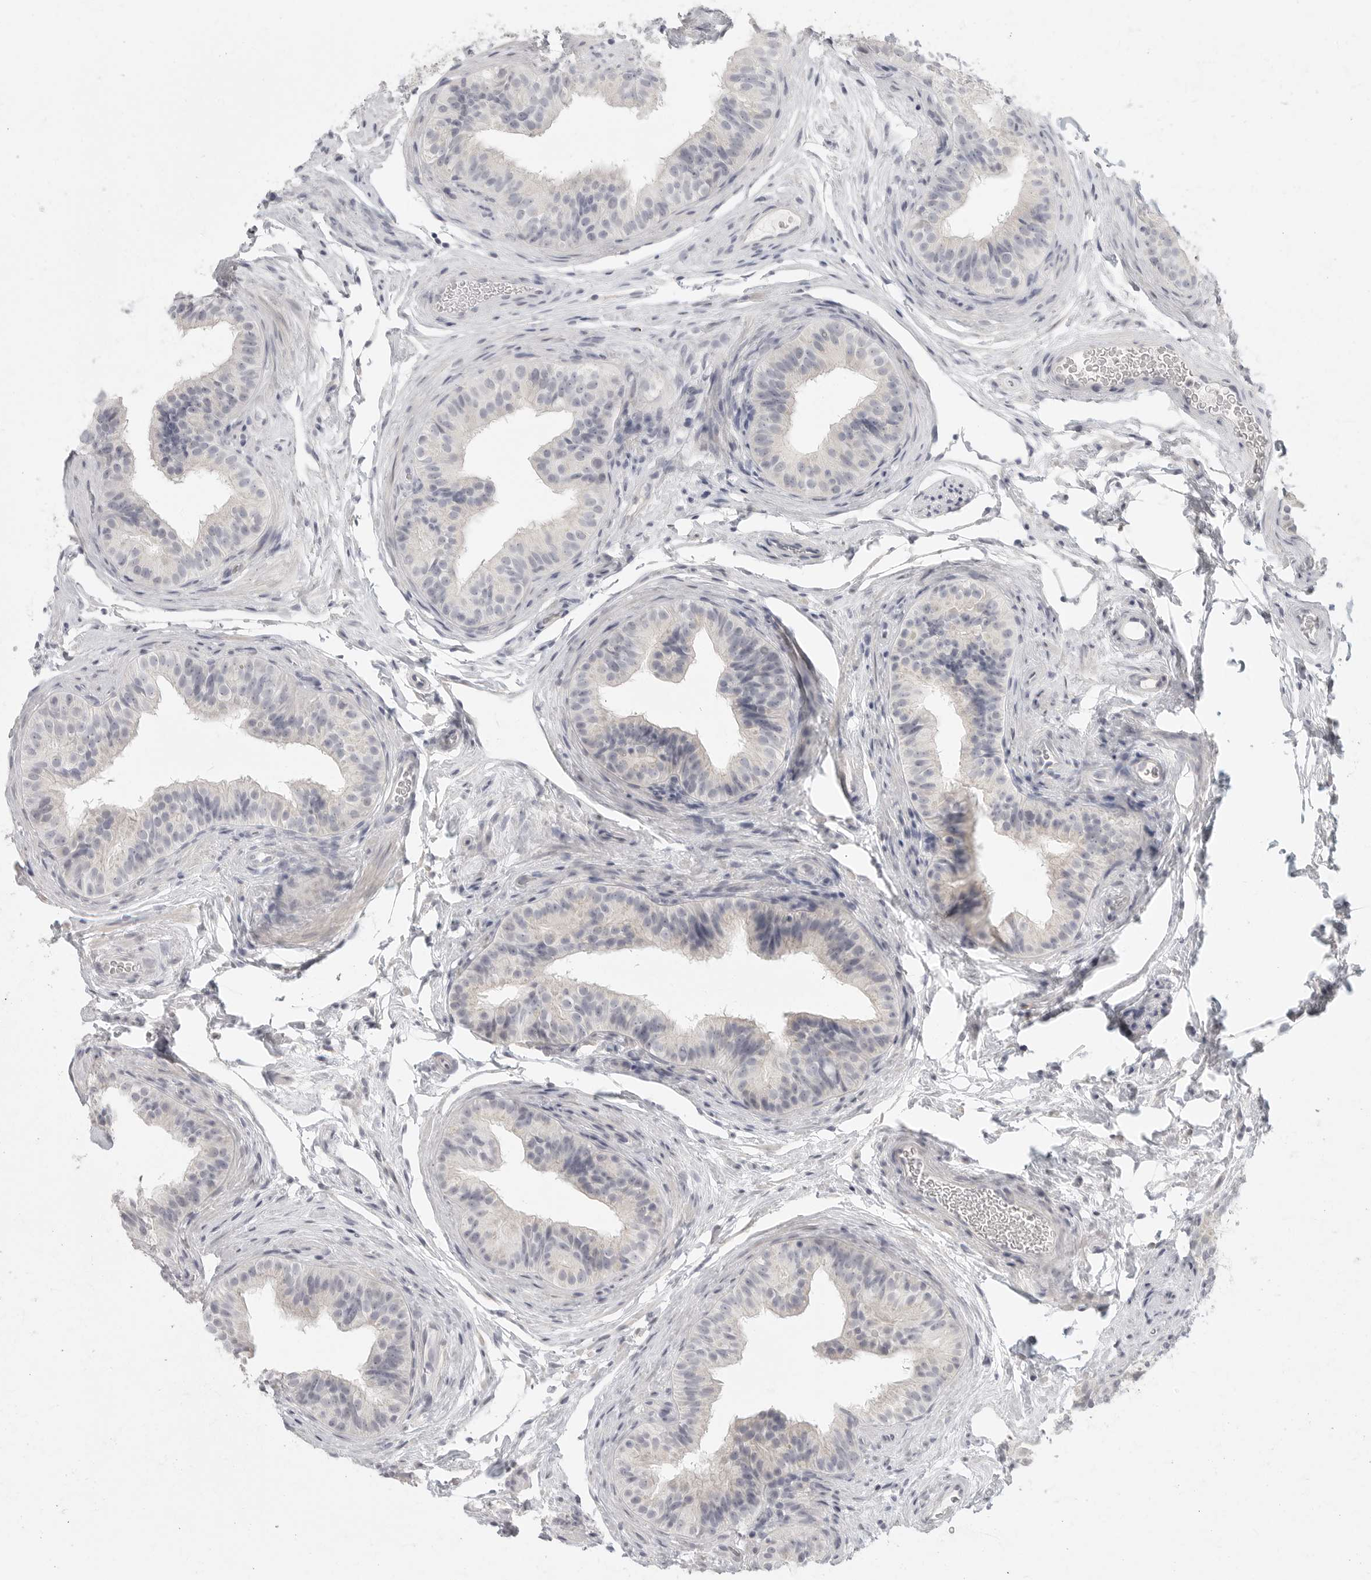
{"staining": {"intensity": "negative", "quantity": "none", "location": "none"}, "tissue": "epididymis", "cell_type": "Glandular cells", "image_type": "normal", "snomed": [{"axis": "morphology", "description": "Normal tissue, NOS"}, {"axis": "topography", "description": "Epididymis"}], "caption": "Human epididymis stained for a protein using IHC shows no positivity in glandular cells.", "gene": "HMGCS2", "patient": {"sex": "male", "age": 49}}